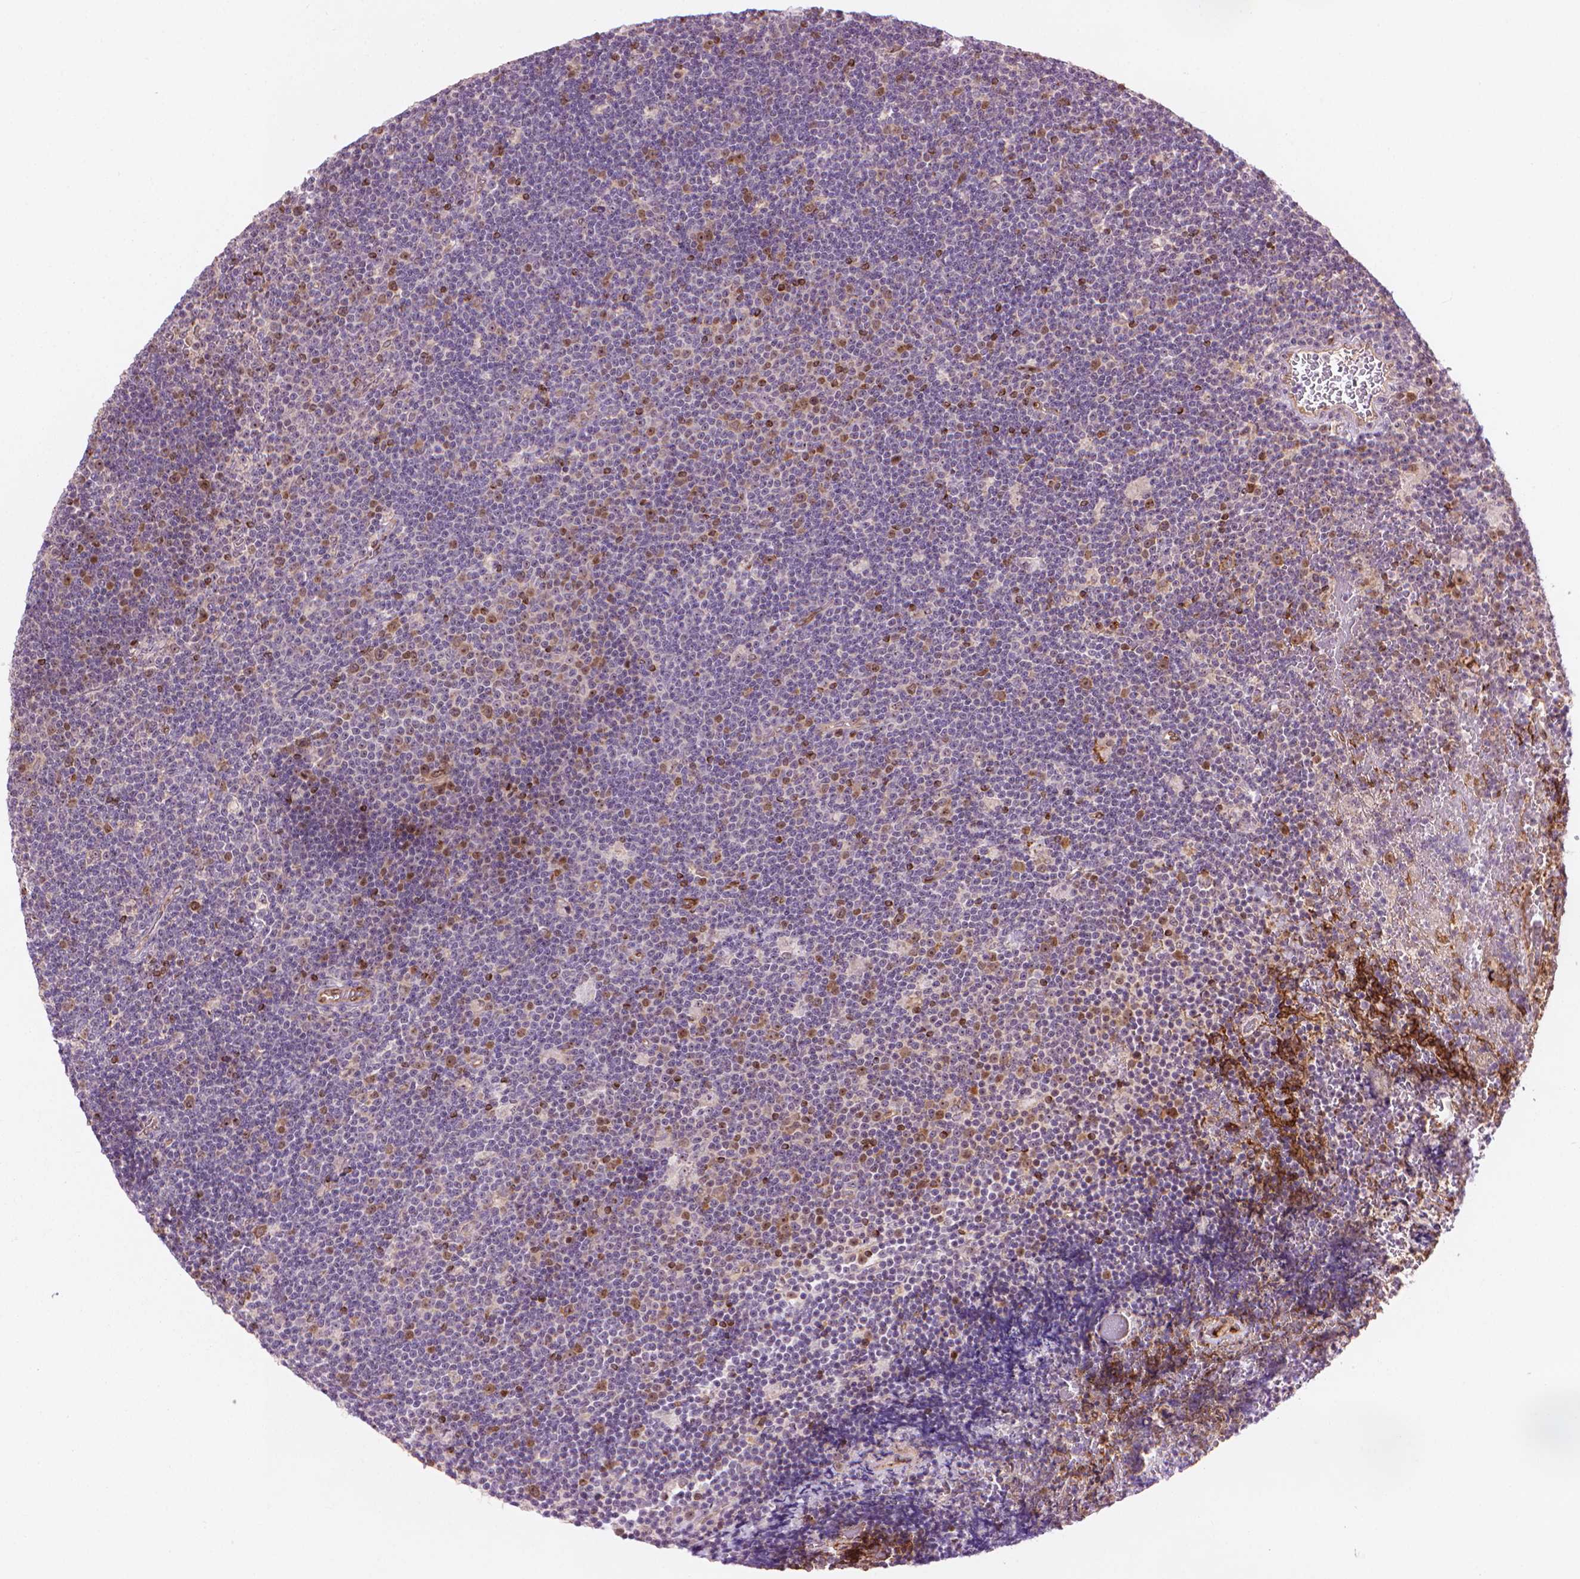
{"staining": {"intensity": "negative", "quantity": "none", "location": "none"}, "tissue": "lymphoma", "cell_type": "Tumor cells", "image_type": "cancer", "snomed": [{"axis": "morphology", "description": "Malignant lymphoma, non-Hodgkin's type, Low grade"}, {"axis": "topography", "description": "Brain"}], "caption": "The IHC micrograph has no significant positivity in tumor cells of malignant lymphoma, non-Hodgkin's type (low-grade) tissue. The staining was performed using DAB to visualize the protein expression in brown, while the nuclei were stained in blue with hematoxylin (Magnification: 20x).", "gene": "SMC2", "patient": {"sex": "female", "age": 66}}